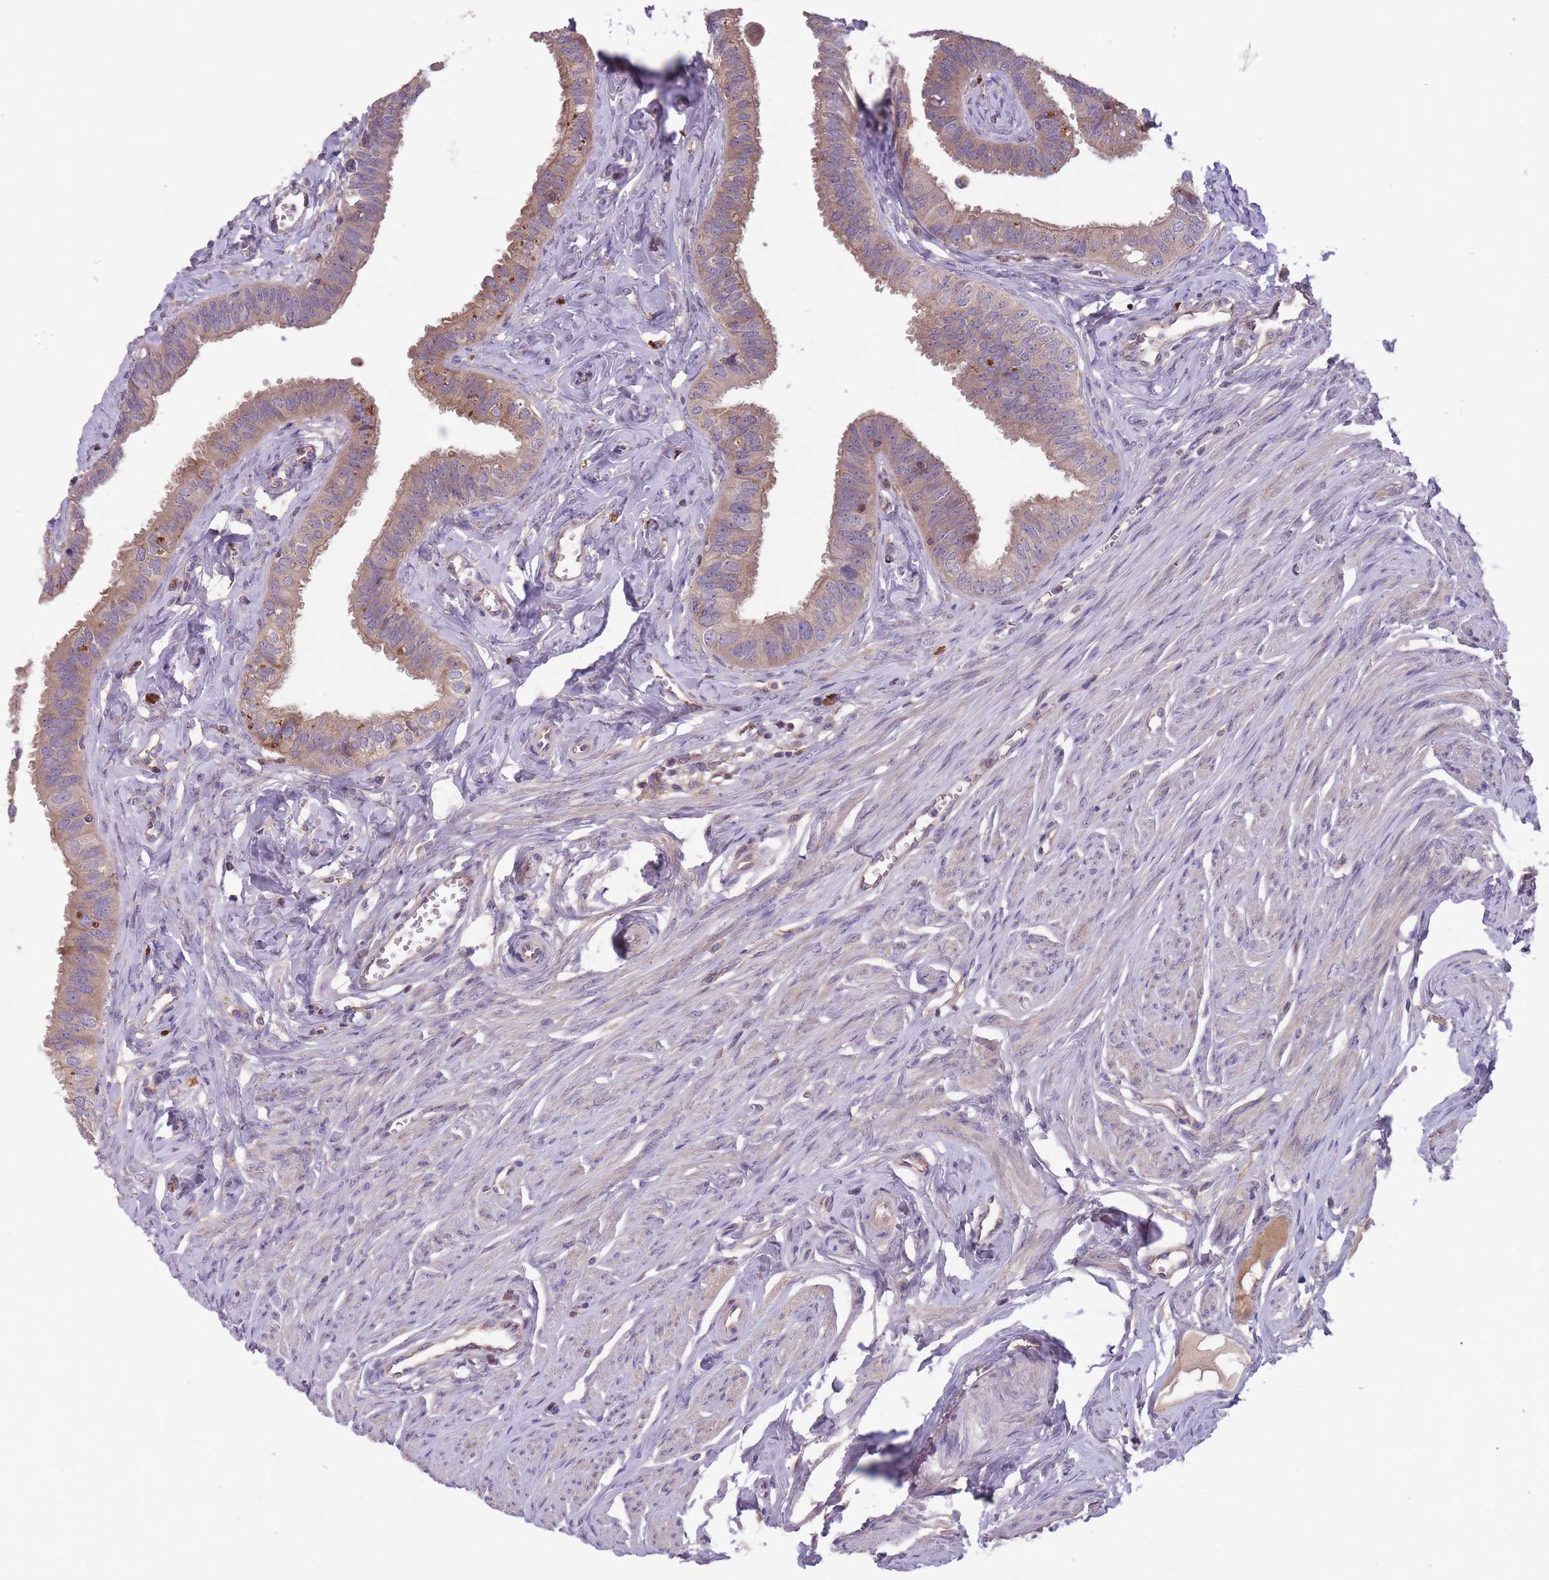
{"staining": {"intensity": "moderate", "quantity": "25%-75%", "location": "cytoplasmic/membranous"}, "tissue": "fallopian tube", "cell_type": "Glandular cells", "image_type": "normal", "snomed": [{"axis": "morphology", "description": "Normal tissue, NOS"}, {"axis": "morphology", "description": "Carcinoma, NOS"}, {"axis": "topography", "description": "Fallopian tube"}, {"axis": "topography", "description": "Ovary"}], "caption": "This image shows immunohistochemistry staining of benign fallopian tube, with medium moderate cytoplasmic/membranous expression in about 25%-75% of glandular cells.", "gene": "ITPKC", "patient": {"sex": "female", "age": 59}}